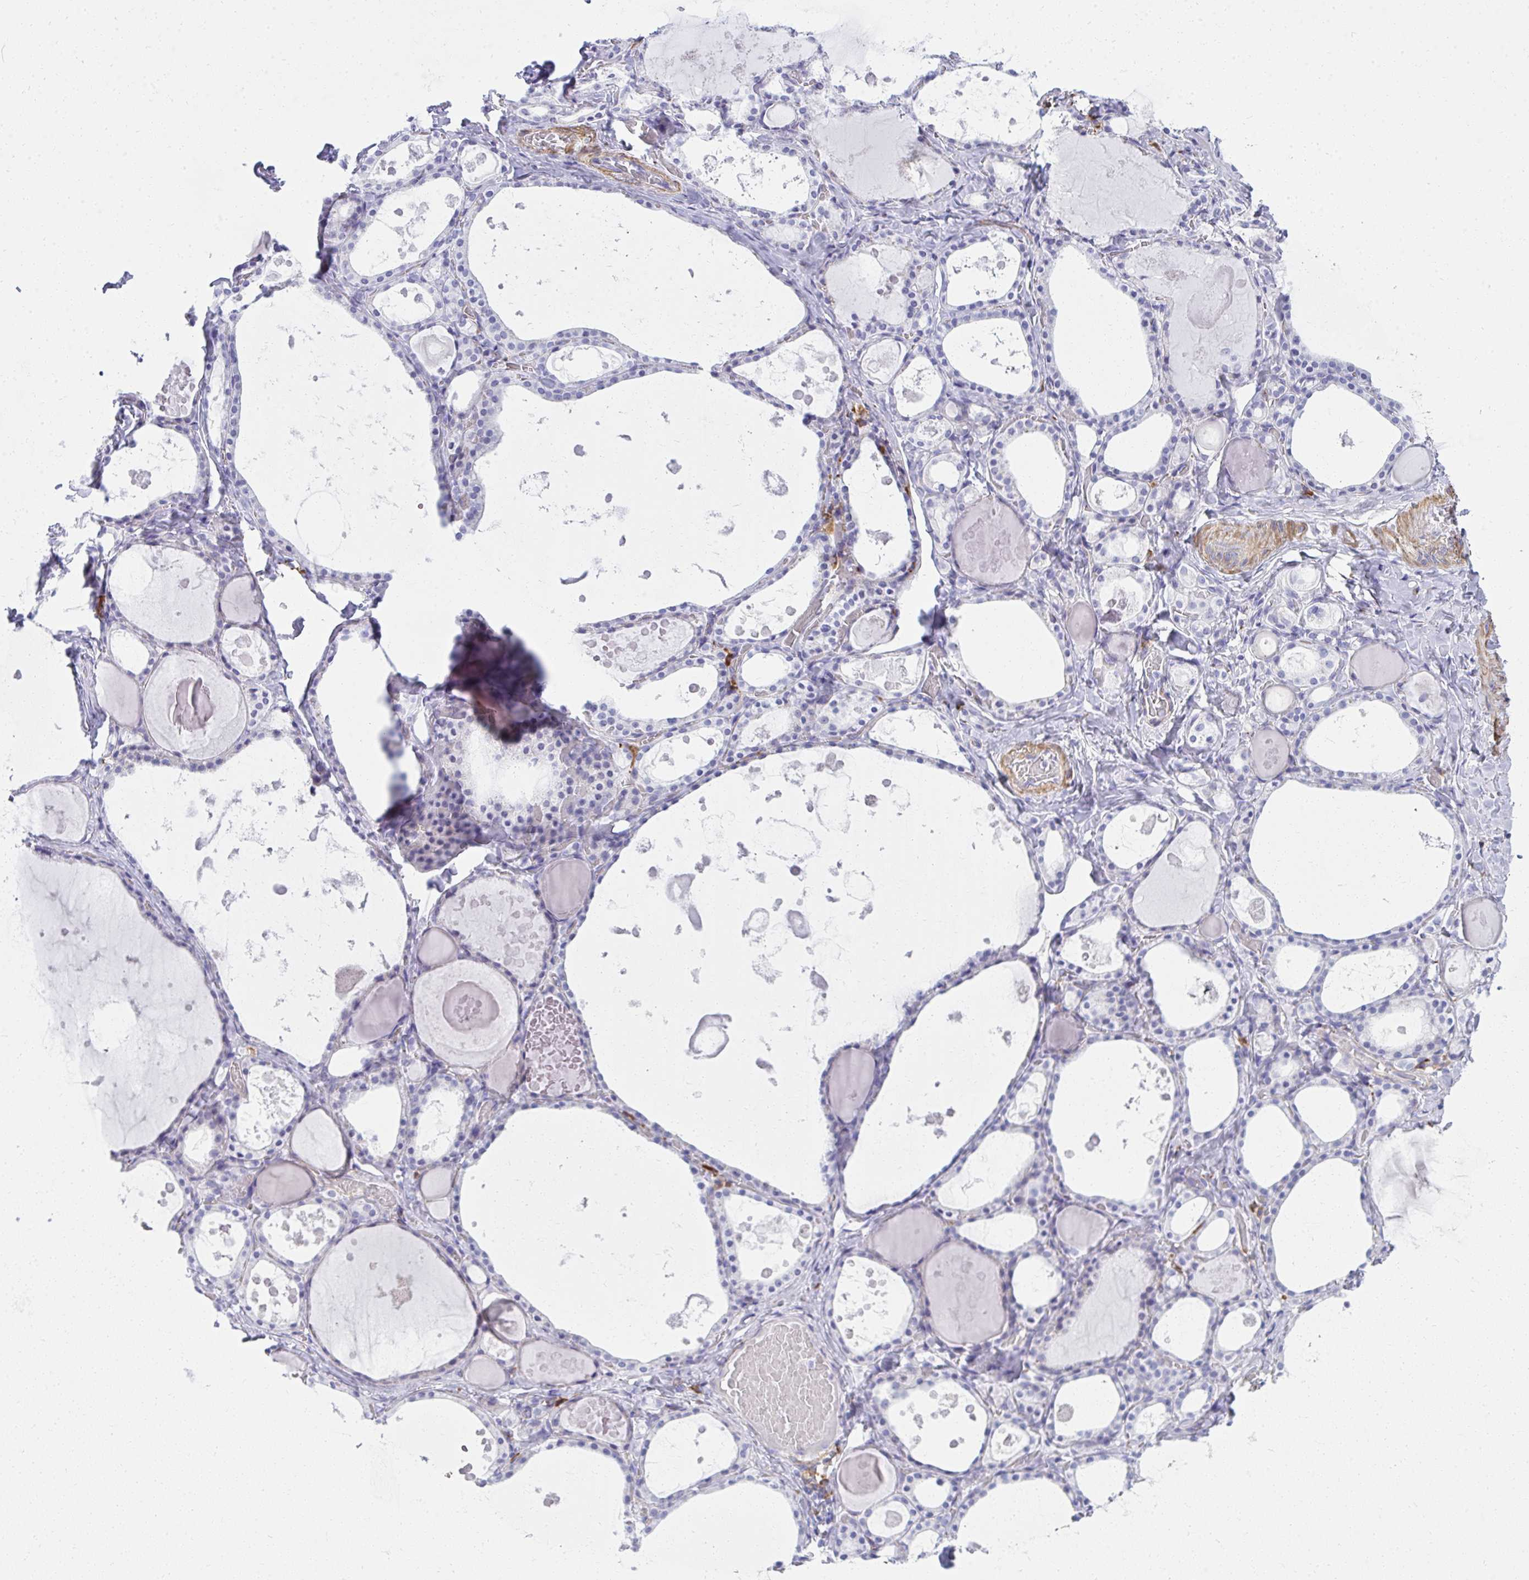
{"staining": {"intensity": "negative", "quantity": "none", "location": "none"}, "tissue": "thyroid gland", "cell_type": "Glandular cells", "image_type": "normal", "snomed": [{"axis": "morphology", "description": "Normal tissue, NOS"}, {"axis": "topography", "description": "Thyroid gland"}], "caption": "Immunohistochemistry (IHC) image of benign thyroid gland: thyroid gland stained with DAB reveals no significant protein positivity in glandular cells.", "gene": "PUS7L", "patient": {"sex": "male", "age": 56}}